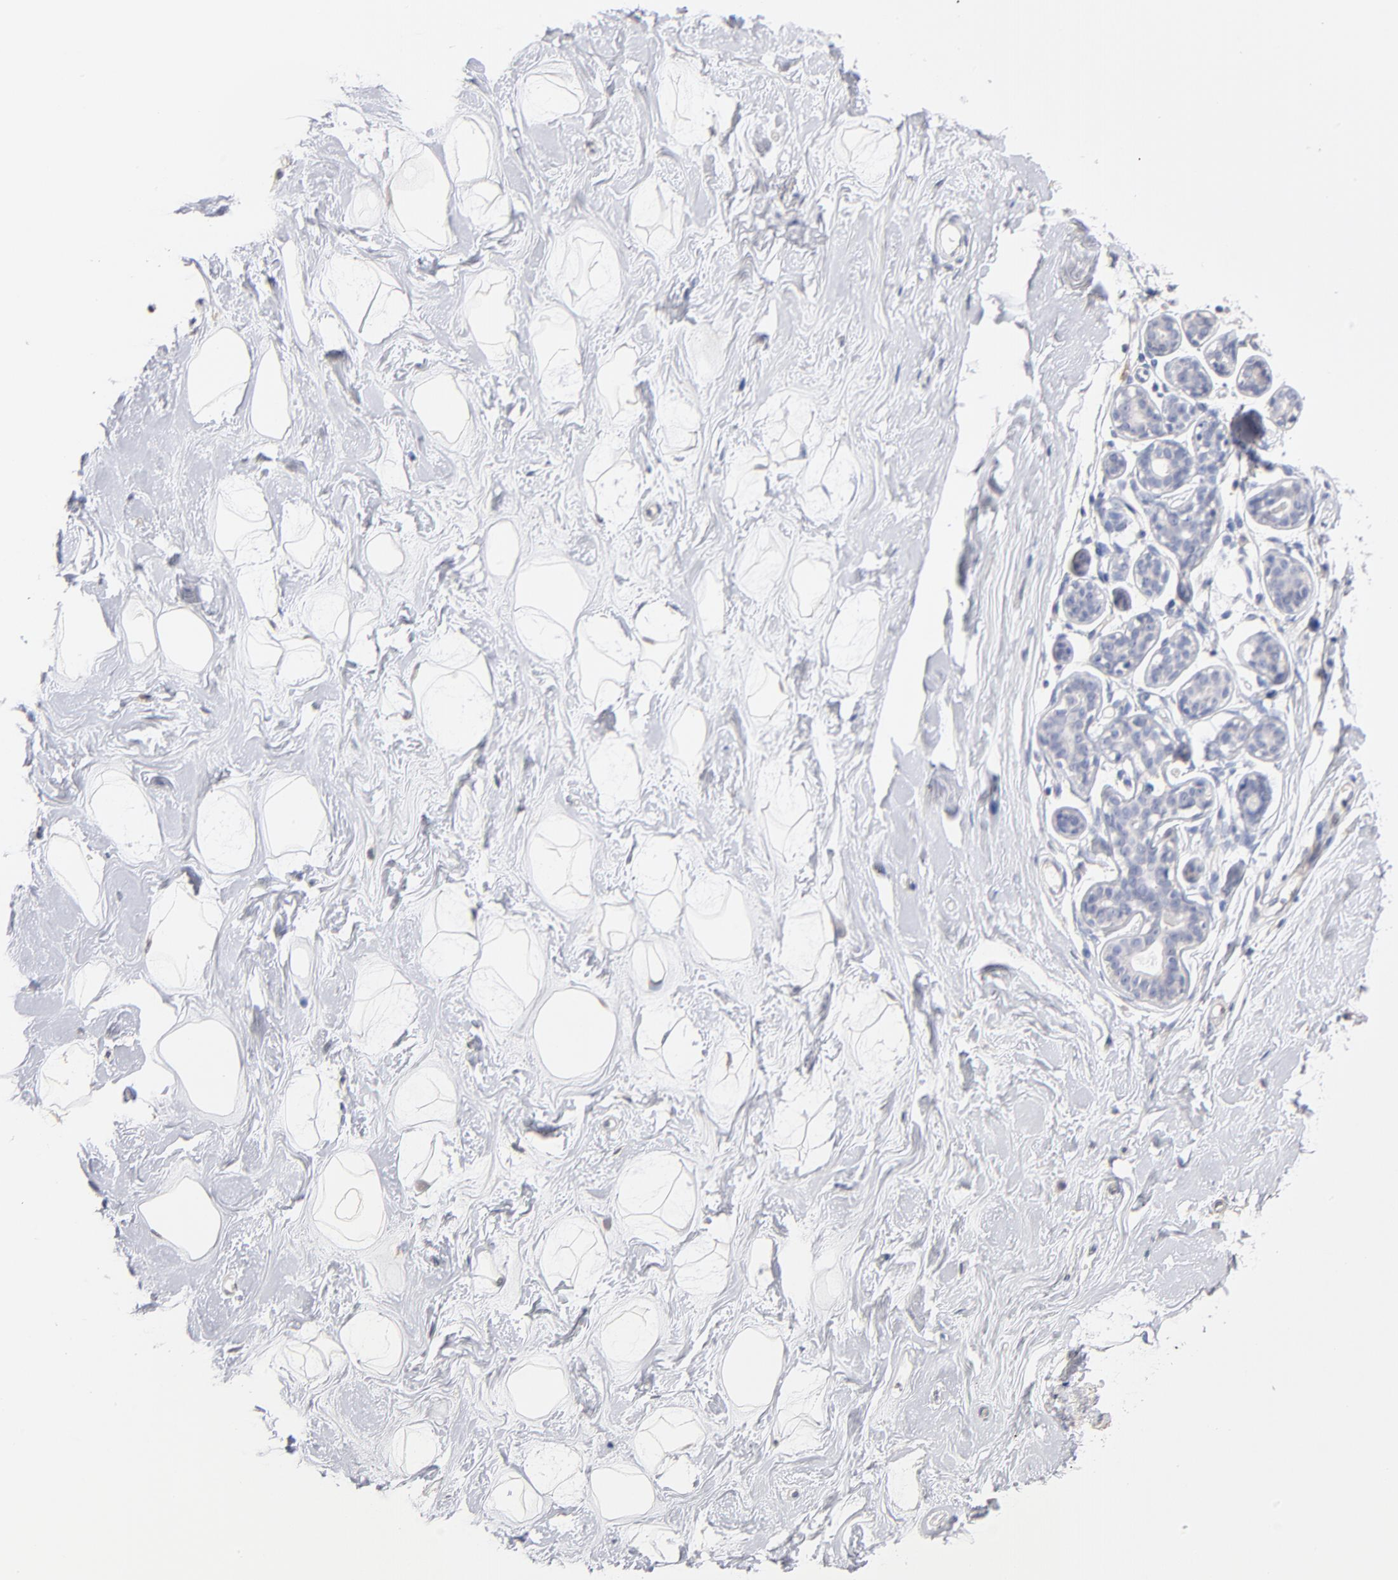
{"staining": {"intensity": "negative", "quantity": "none", "location": "none"}, "tissue": "breast", "cell_type": "Adipocytes", "image_type": "normal", "snomed": [{"axis": "morphology", "description": "Normal tissue, NOS"}, {"axis": "topography", "description": "Breast"}], "caption": "An image of breast stained for a protein demonstrates no brown staining in adipocytes.", "gene": "ITGA8", "patient": {"sex": "female", "age": 23}}